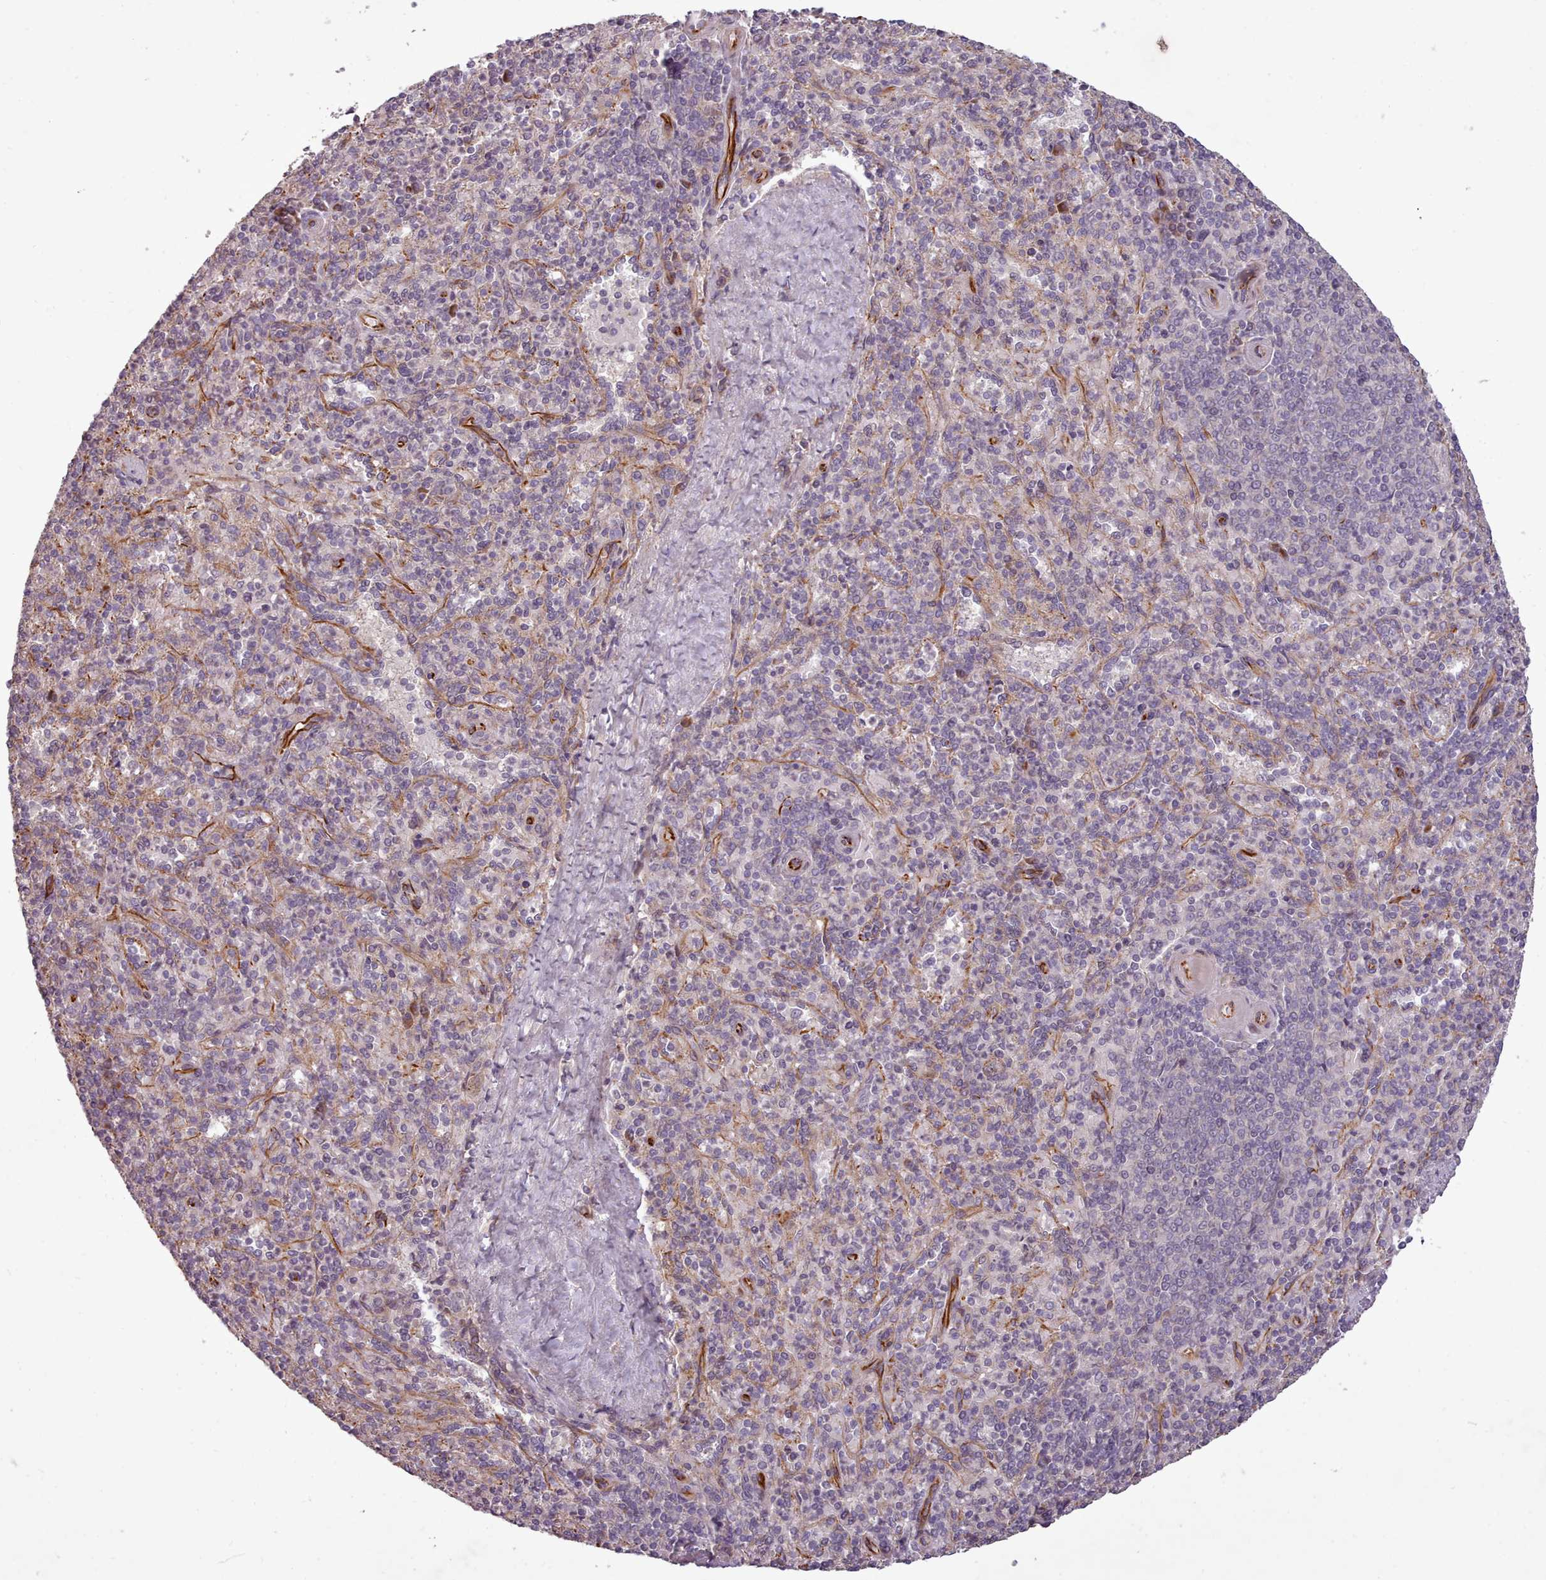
{"staining": {"intensity": "weak", "quantity": "<25%", "location": "cytoplasmic/membranous"}, "tissue": "spleen", "cell_type": "Cells in red pulp", "image_type": "normal", "snomed": [{"axis": "morphology", "description": "Normal tissue, NOS"}, {"axis": "topography", "description": "Spleen"}], "caption": "Protein analysis of normal spleen shows no significant staining in cells in red pulp.", "gene": "GBGT1", "patient": {"sex": "male", "age": 82}}